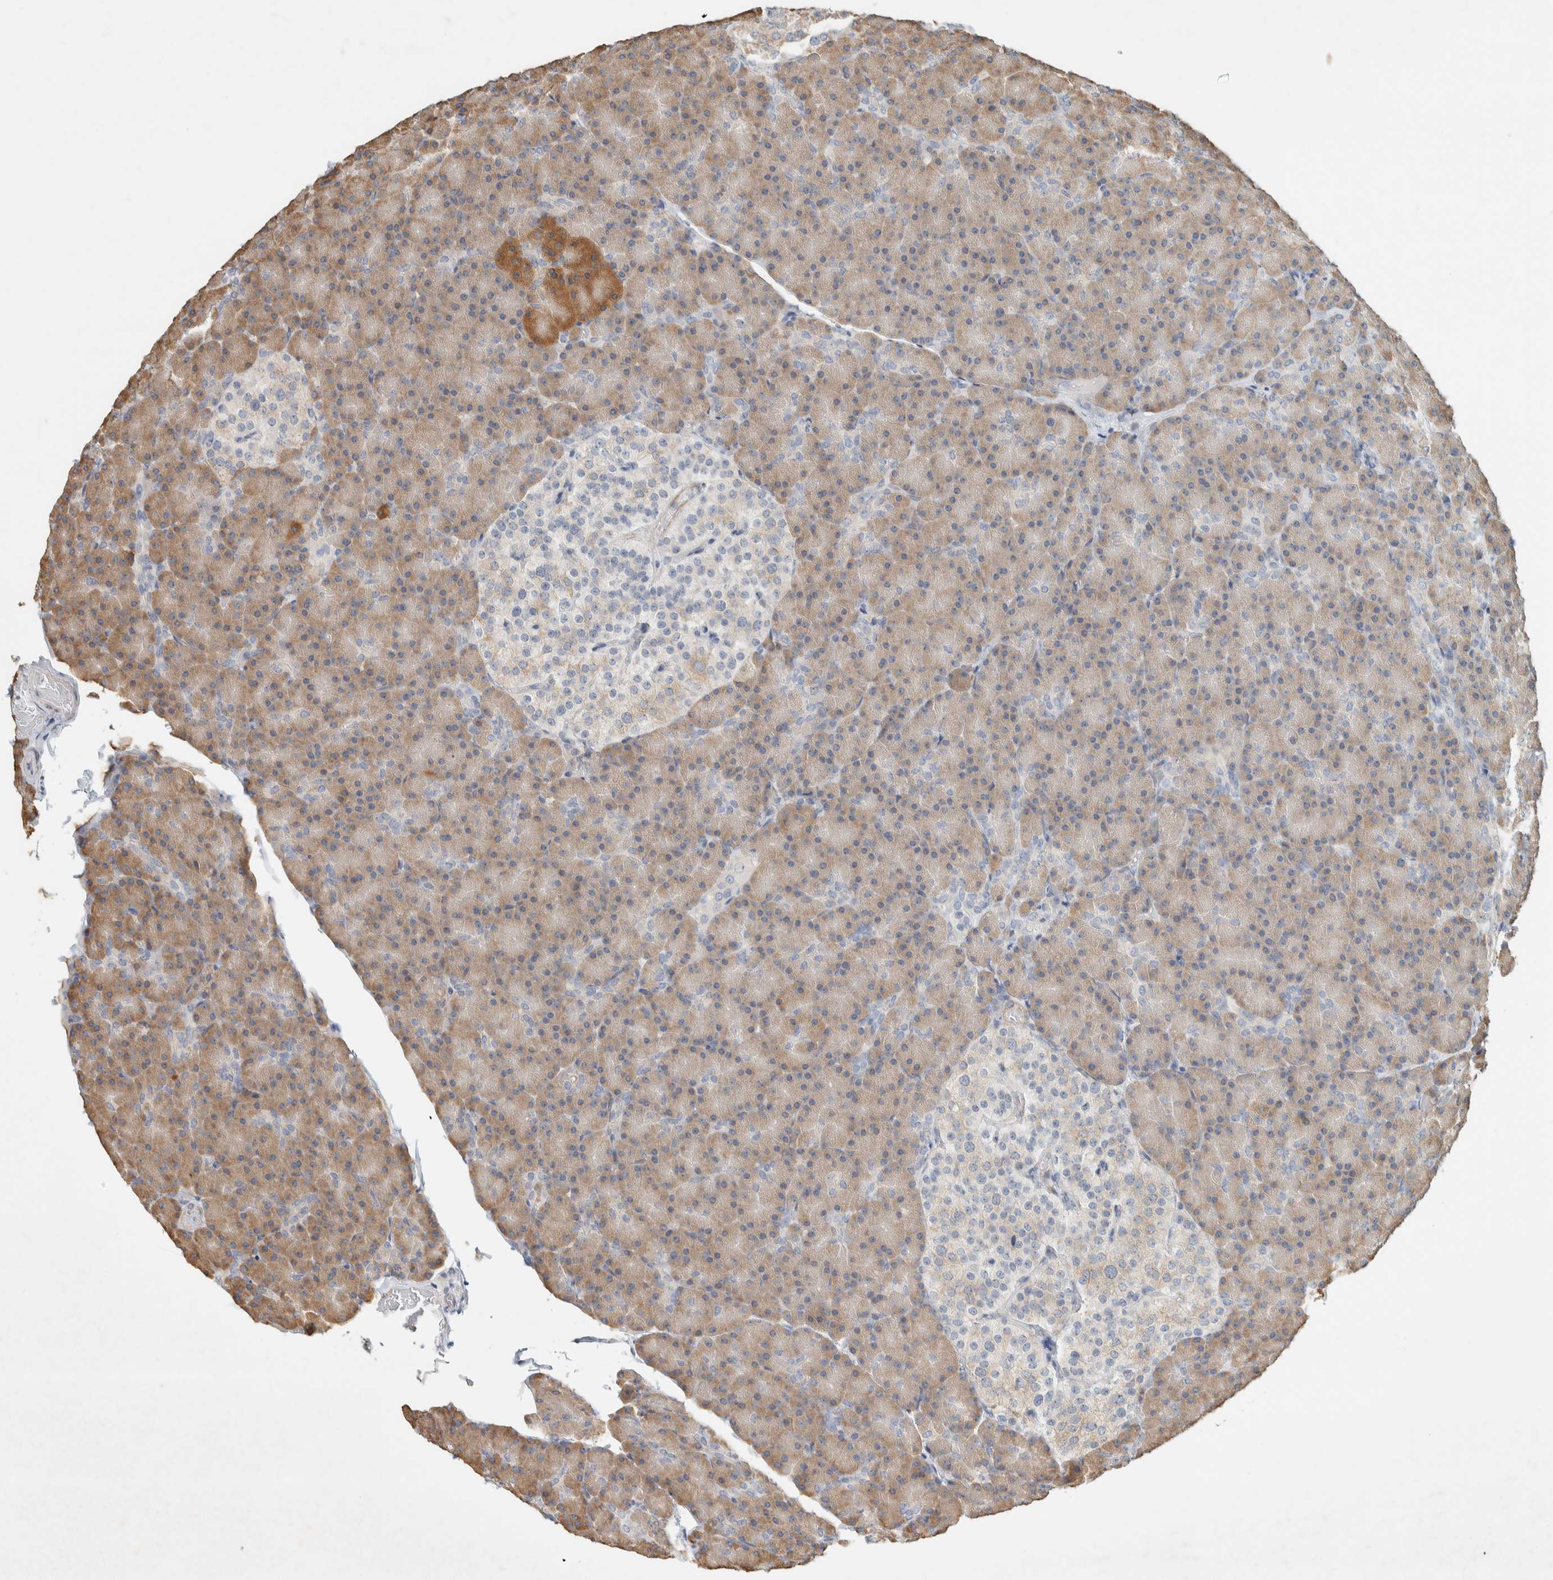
{"staining": {"intensity": "strong", "quantity": "<25%", "location": "cytoplasmic/membranous"}, "tissue": "pancreas", "cell_type": "Exocrine glandular cells", "image_type": "normal", "snomed": [{"axis": "morphology", "description": "Normal tissue, NOS"}, {"axis": "topography", "description": "Pancreas"}], "caption": "Immunohistochemistry (IHC) of unremarkable human pancreas displays medium levels of strong cytoplasmic/membranous positivity in approximately <25% of exocrine glandular cells.", "gene": "KLHL40", "patient": {"sex": "female", "age": 43}}